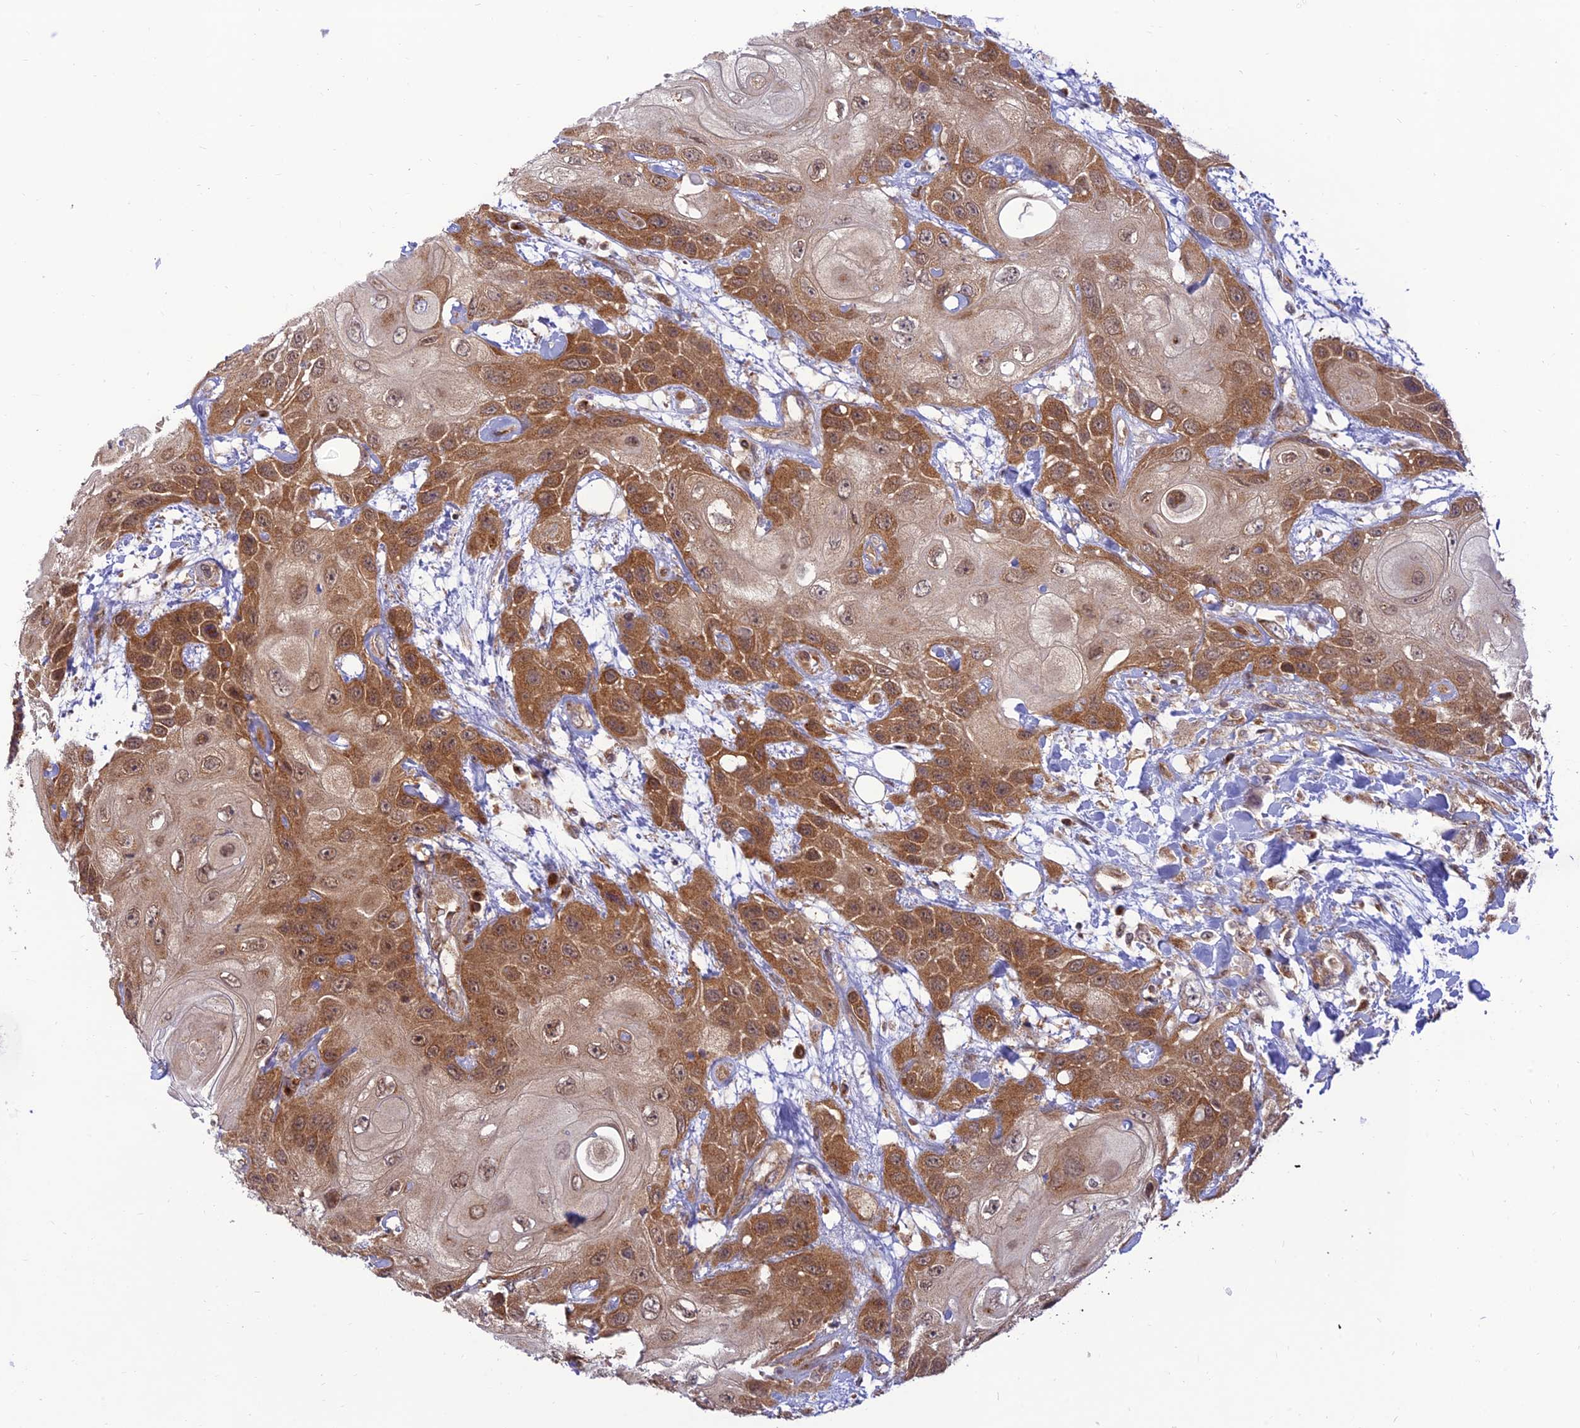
{"staining": {"intensity": "strong", "quantity": "25%-75%", "location": "cytoplasmic/membranous"}, "tissue": "head and neck cancer", "cell_type": "Tumor cells", "image_type": "cancer", "snomed": [{"axis": "morphology", "description": "Squamous cell carcinoma, NOS"}, {"axis": "topography", "description": "Head-Neck"}], "caption": "Protein analysis of head and neck cancer tissue displays strong cytoplasmic/membranous staining in approximately 25%-75% of tumor cells. (DAB IHC with brightfield microscopy, high magnification).", "gene": "GOLGA3", "patient": {"sex": "female", "age": 43}}